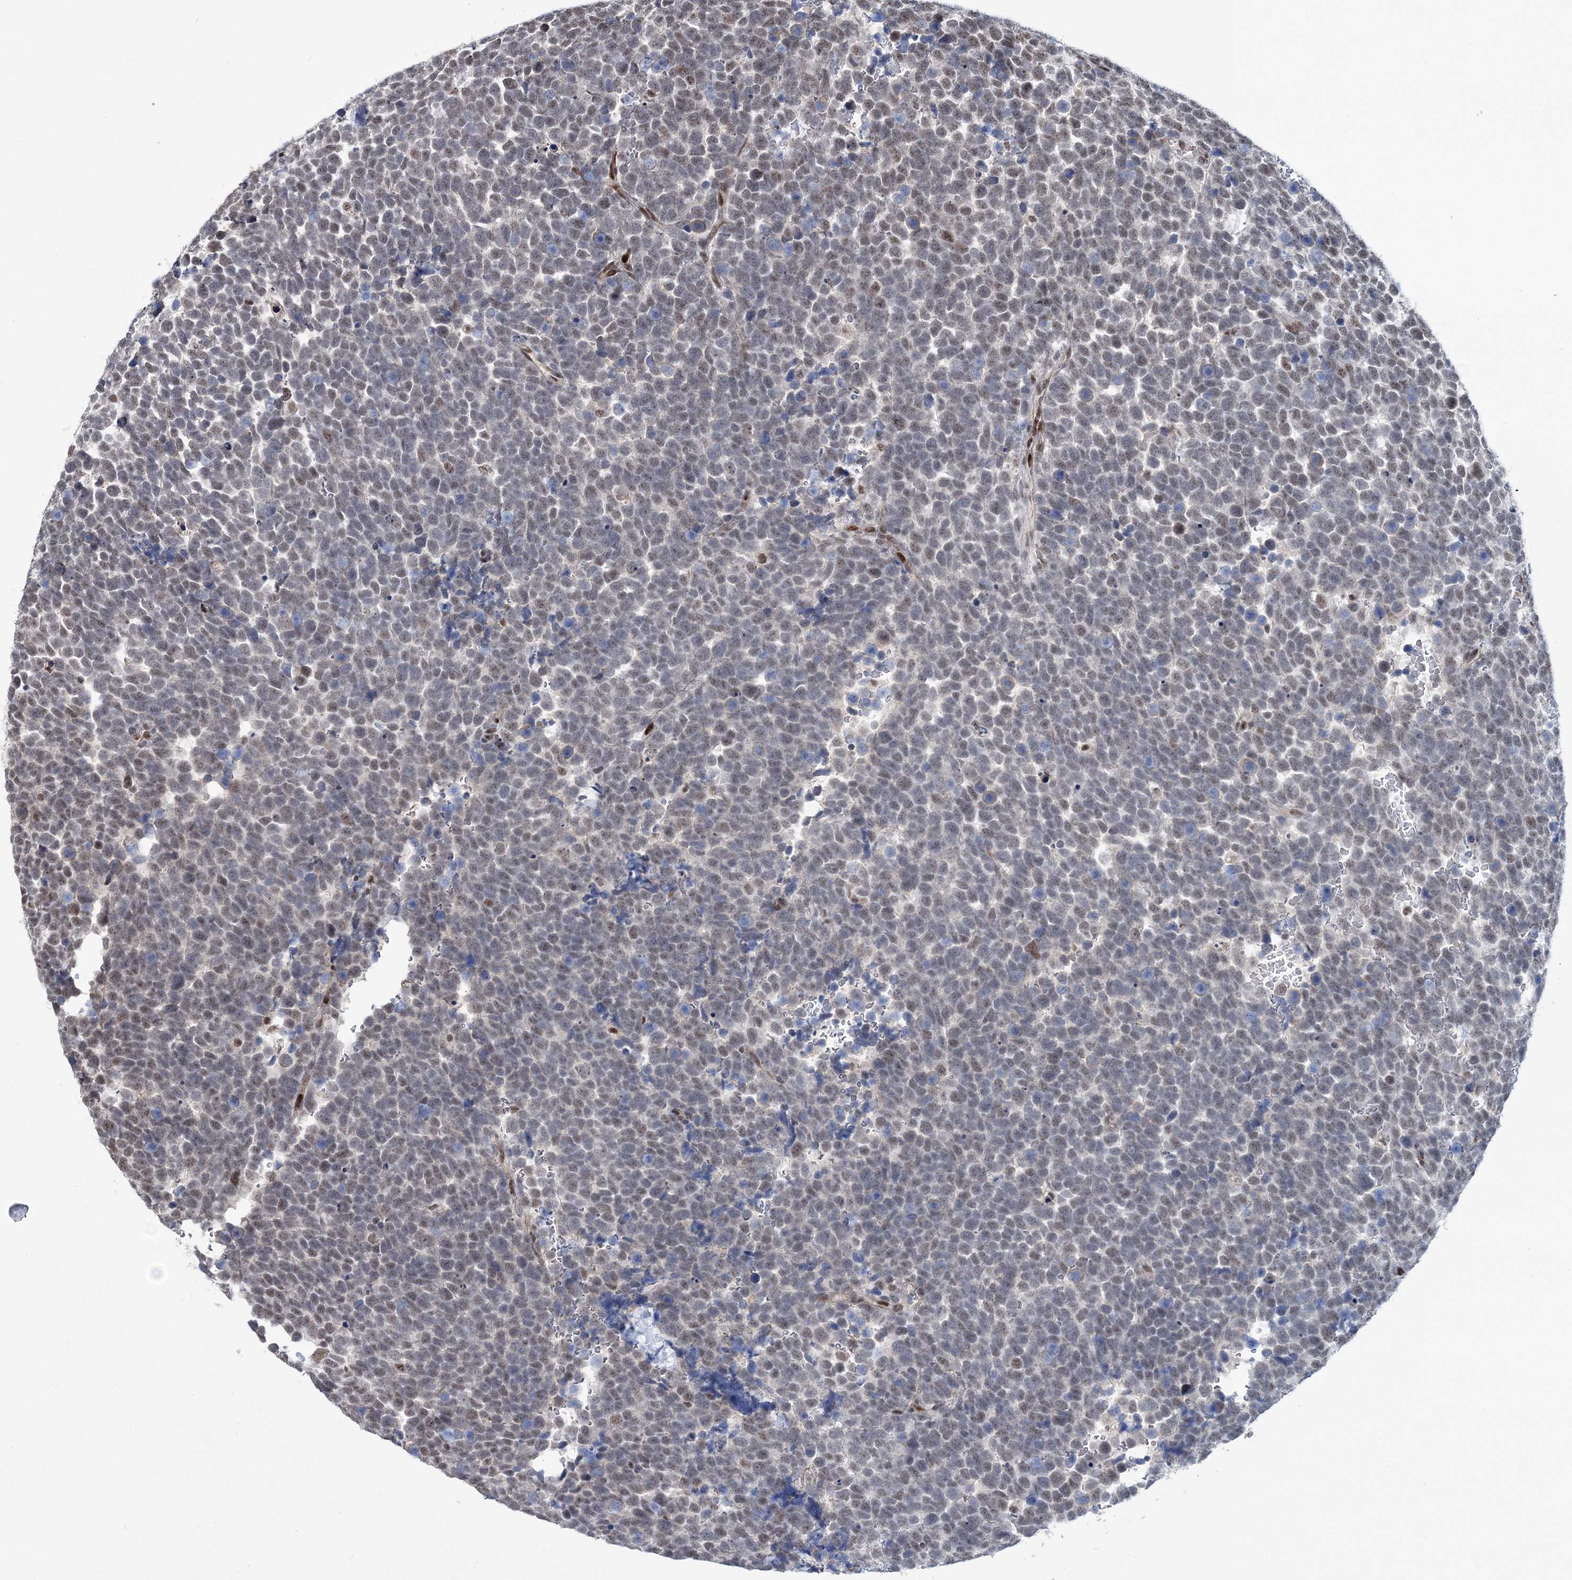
{"staining": {"intensity": "weak", "quantity": "<25%", "location": "nuclear"}, "tissue": "urothelial cancer", "cell_type": "Tumor cells", "image_type": "cancer", "snomed": [{"axis": "morphology", "description": "Urothelial carcinoma, High grade"}, {"axis": "topography", "description": "Urinary bladder"}], "caption": "Immunohistochemical staining of high-grade urothelial carcinoma reveals no significant expression in tumor cells.", "gene": "TATDN2", "patient": {"sex": "female", "age": 82}}